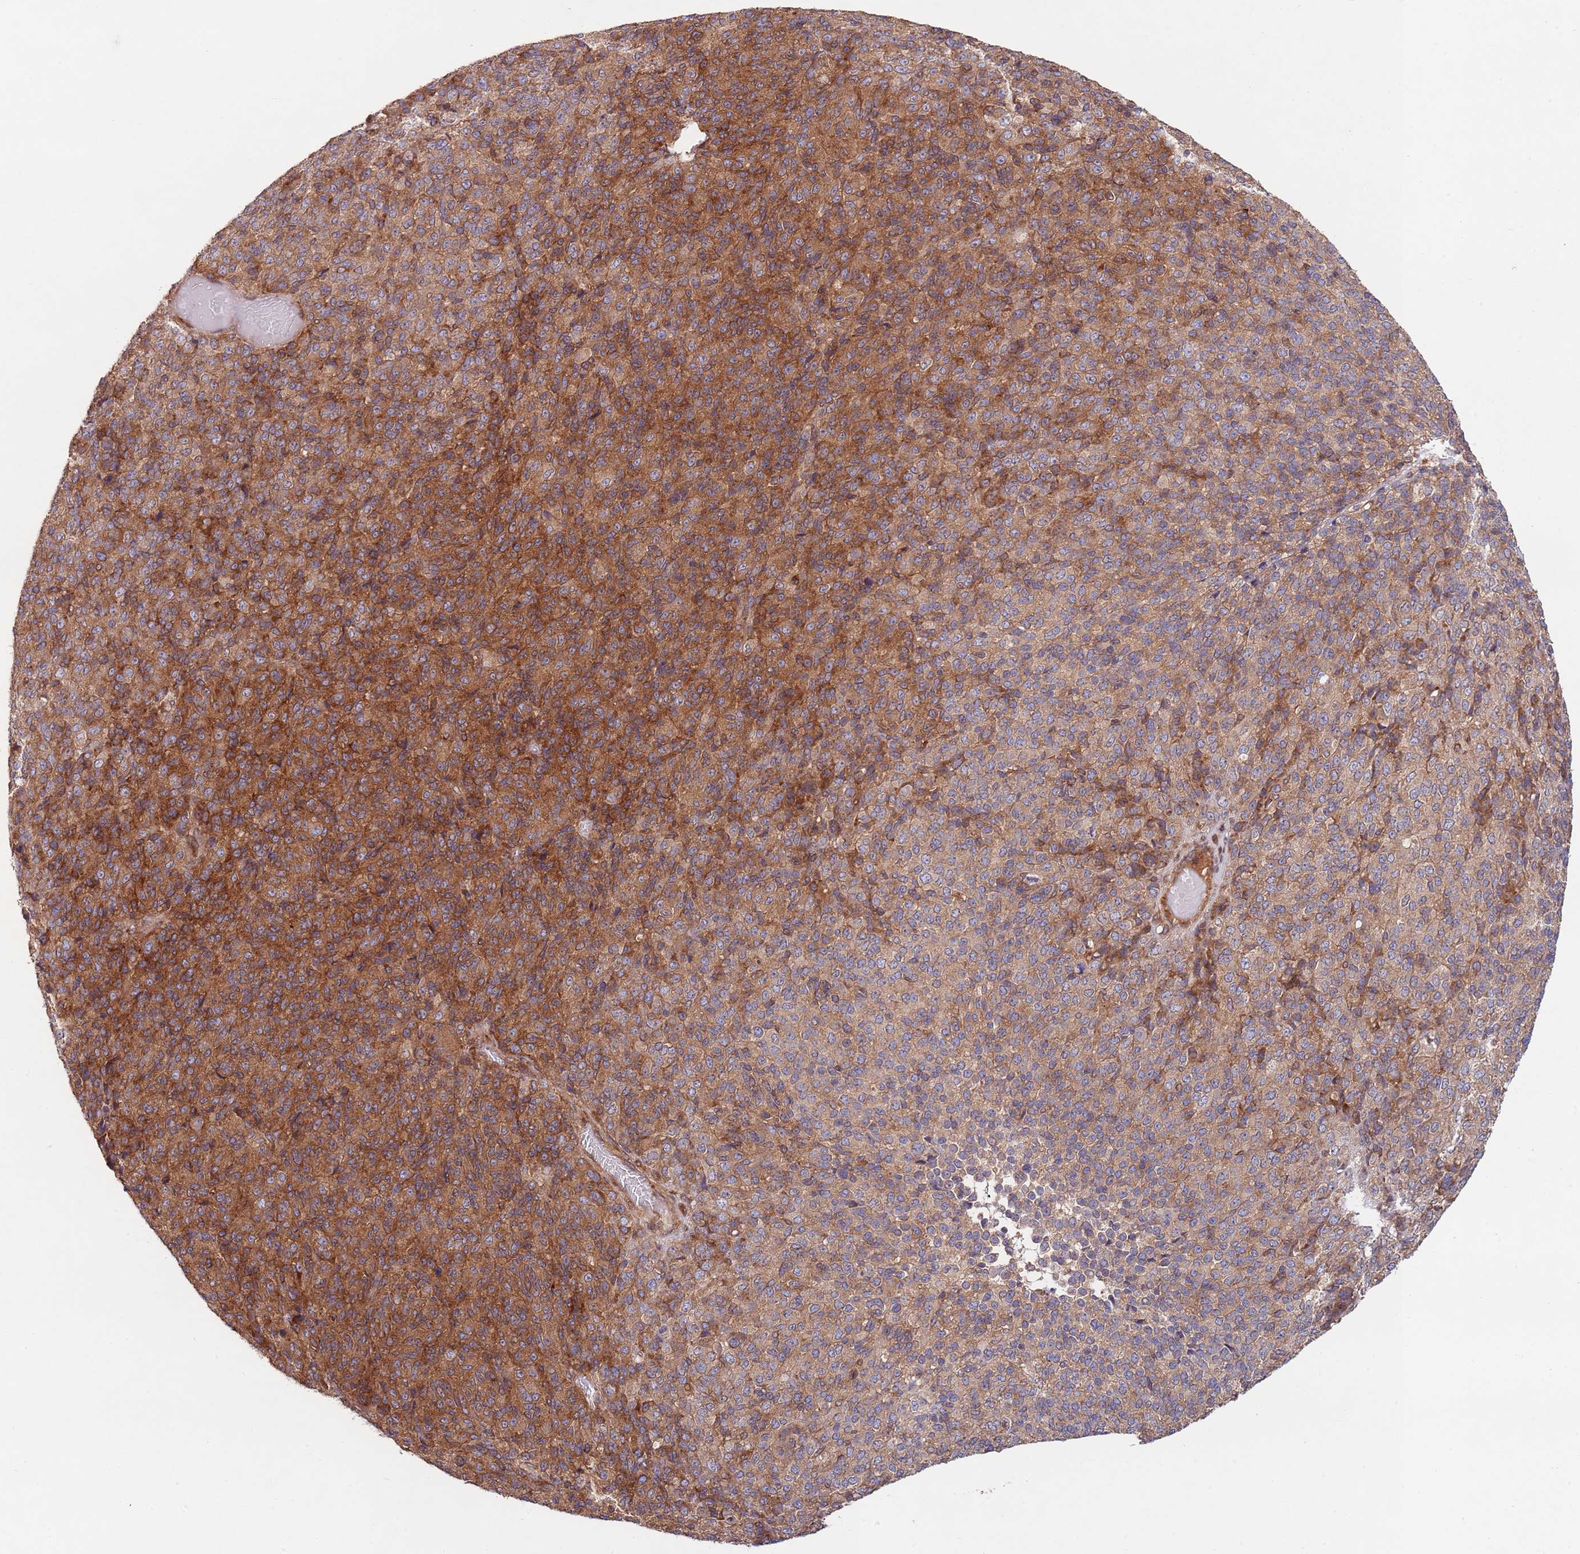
{"staining": {"intensity": "strong", "quantity": "25%-75%", "location": "cytoplasmic/membranous"}, "tissue": "melanoma", "cell_type": "Tumor cells", "image_type": "cancer", "snomed": [{"axis": "morphology", "description": "Malignant melanoma, Metastatic site"}, {"axis": "topography", "description": "Brain"}], "caption": "DAB immunohistochemical staining of melanoma shows strong cytoplasmic/membranous protein staining in approximately 25%-75% of tumor cells.", "gene": "RNF19B", "patient": {"sex": "female", "age": 56}}